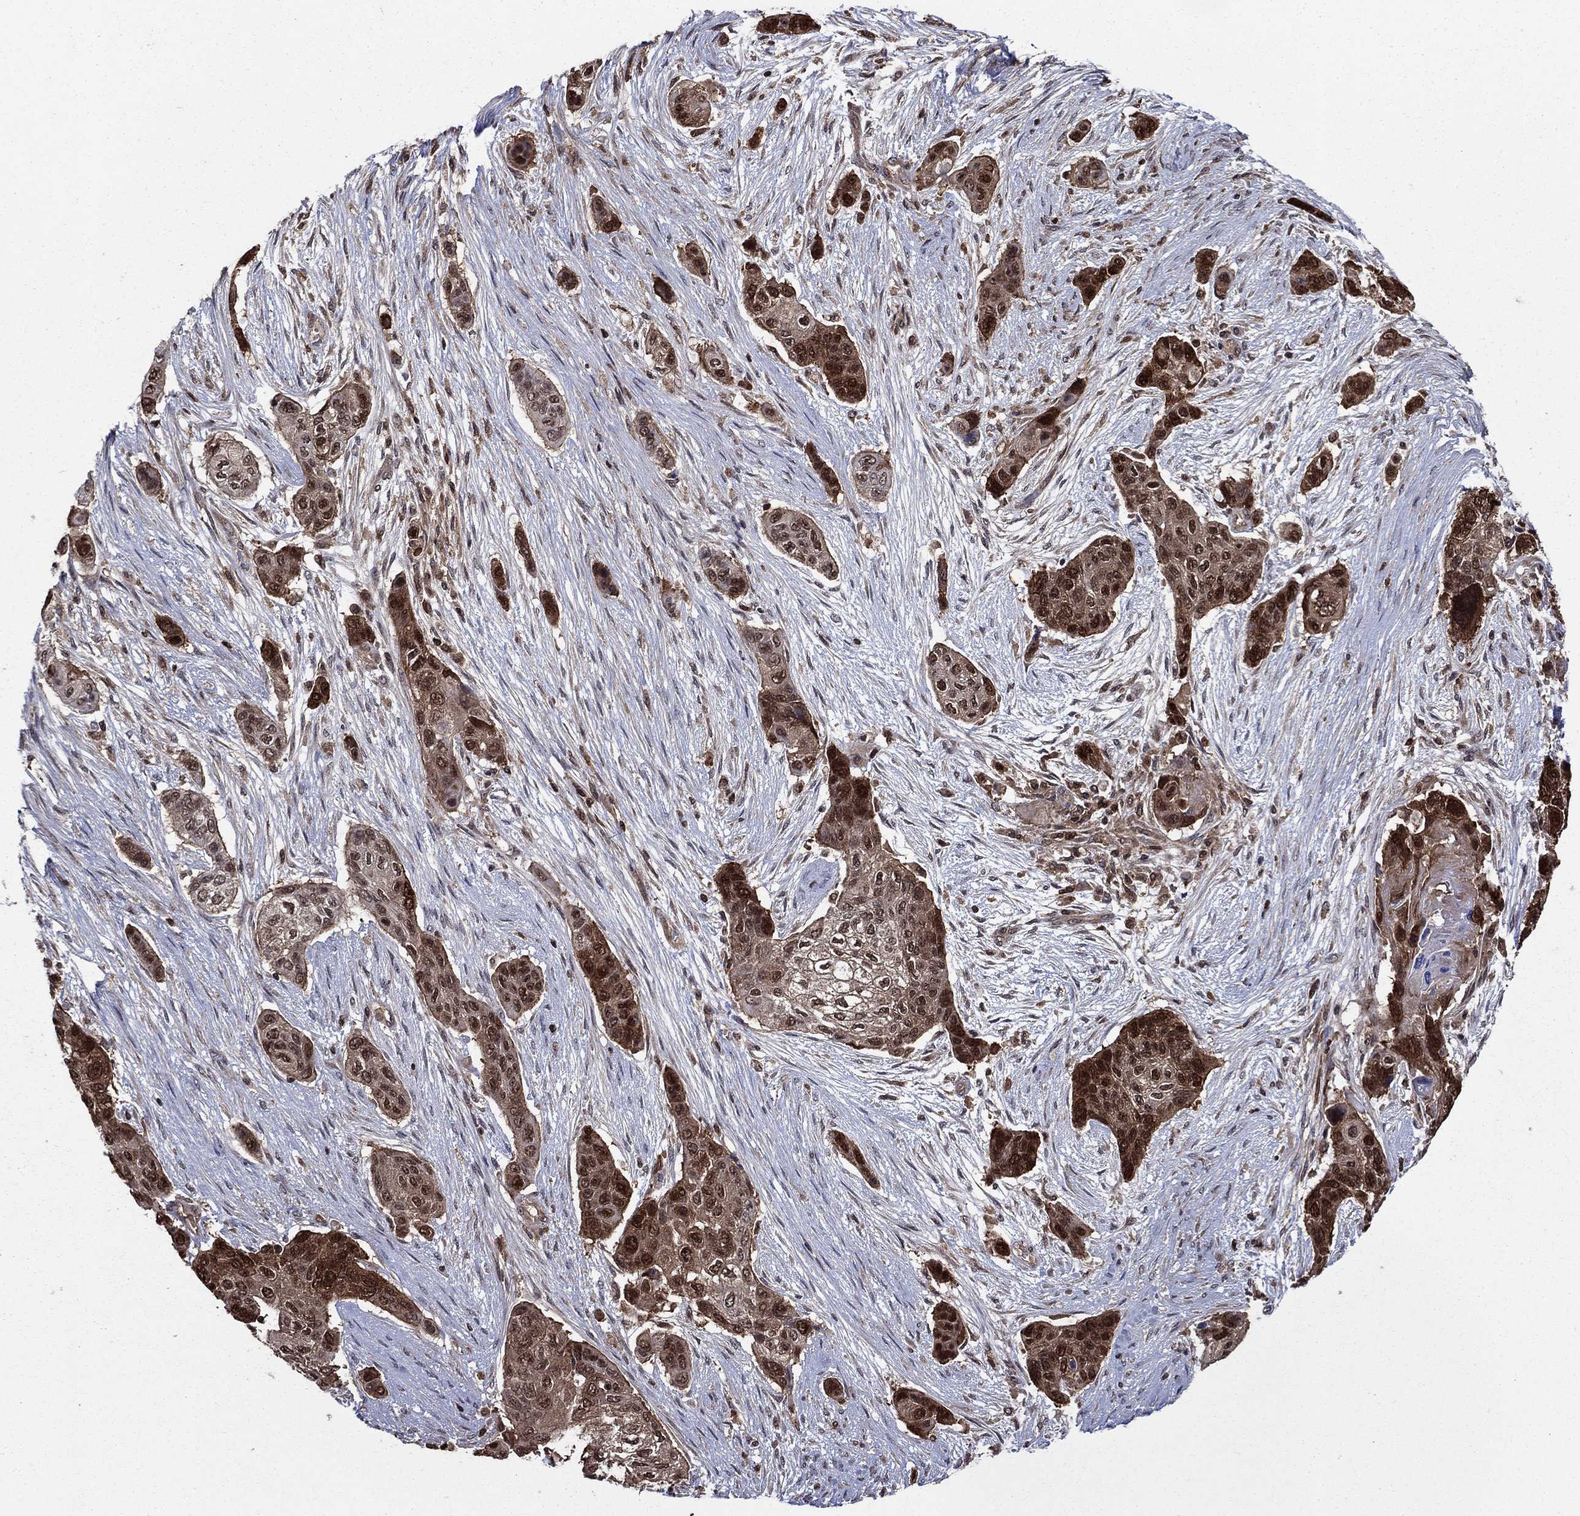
{"staining": {"intensity": "strong", "quantity": ">75%", "location": "cytoplasmic/membranous"}, "tissue": "lung cancer", "cell_type": "Tumor cells", "image_type": "cancer", "snomed": [{"axis": "morphology", "description": "Squamous cell carcinoma, NOS"}, {"axis": "topography", "description": "Lung"}], "caption": "Immunohistochemistry staining of lung cancer (squamous cell carcinoma), which demonstrates high levels of strong cytoplasmic/membranous staining in about >75% of tumor cells indicating strong cytoplasmic/membranous protein staining. The staining was performed using DAB (3,3'-diaminobenzidine) (brown) for protein detection and nuclei were counterstained in hematoxylin (blue).", "gene": "CACYBP", "patient": {"sex": "male", "age": 69}}